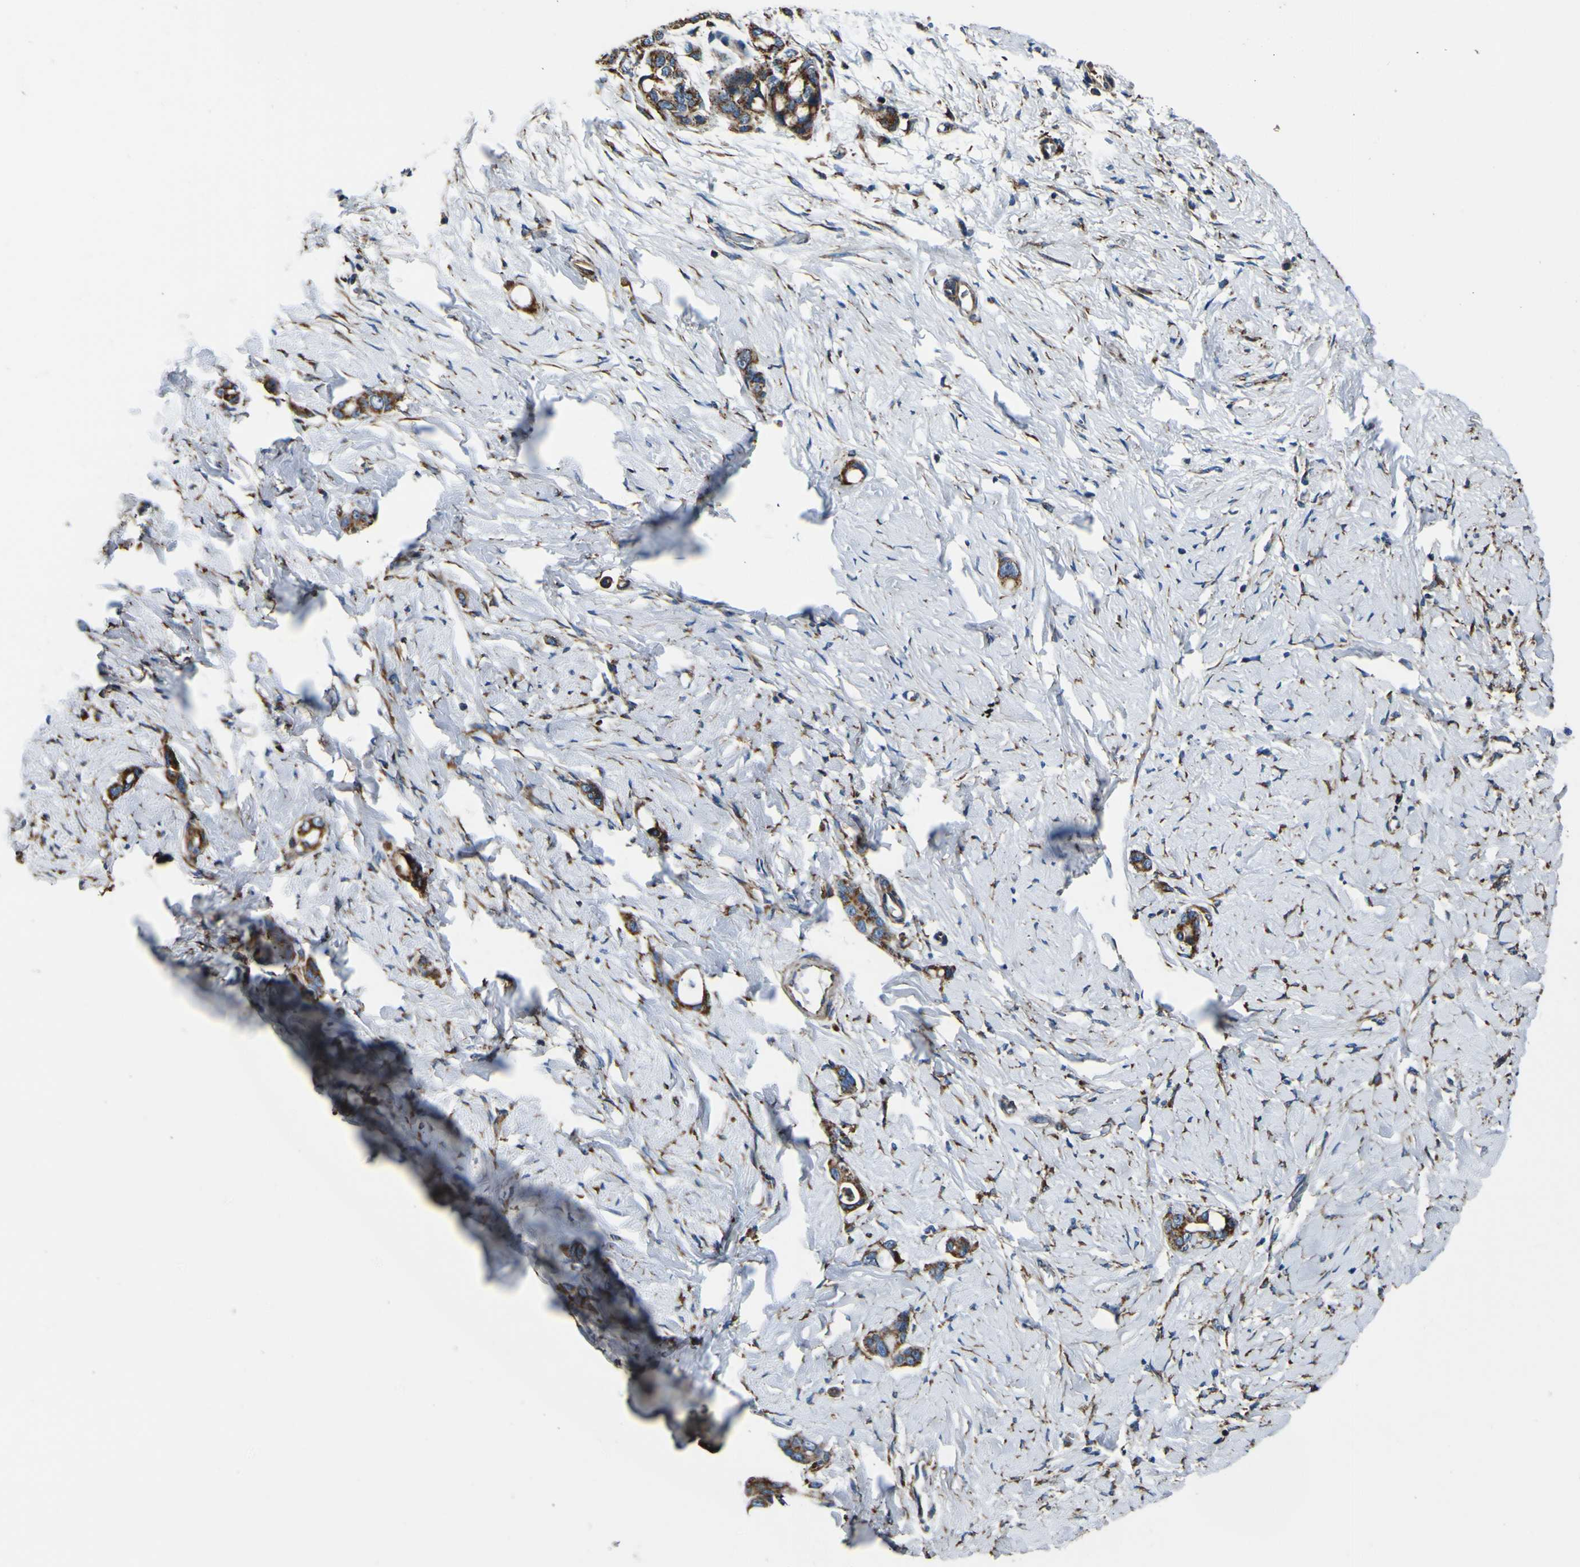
{"staining": {"intensity": "strong", "quantity": ">75%", "location": "cytoplasmic/membranous"}, "tissue": "stomach cancer", "cell_type": "Tumor cells", "image_type": "cancer", "snomed": [{"axis": "morphology", "description": "Adenocarcinoma, NOS"}, {"axis": "topography", "description": "Stomach"}], "caption": "DAB (3,3'-diaminobenzidine) immunohistochemical staining of stomach adenocarcinoma displays strong cytoplasmic/membranous protein positivity in about >75% of tumor cells. Immunohistochemistry (ihc) stains the protein in brown and the nuclei are stained blue.", "gene": "INPP5A", "patient": {"sex": "female", "age": 75}}